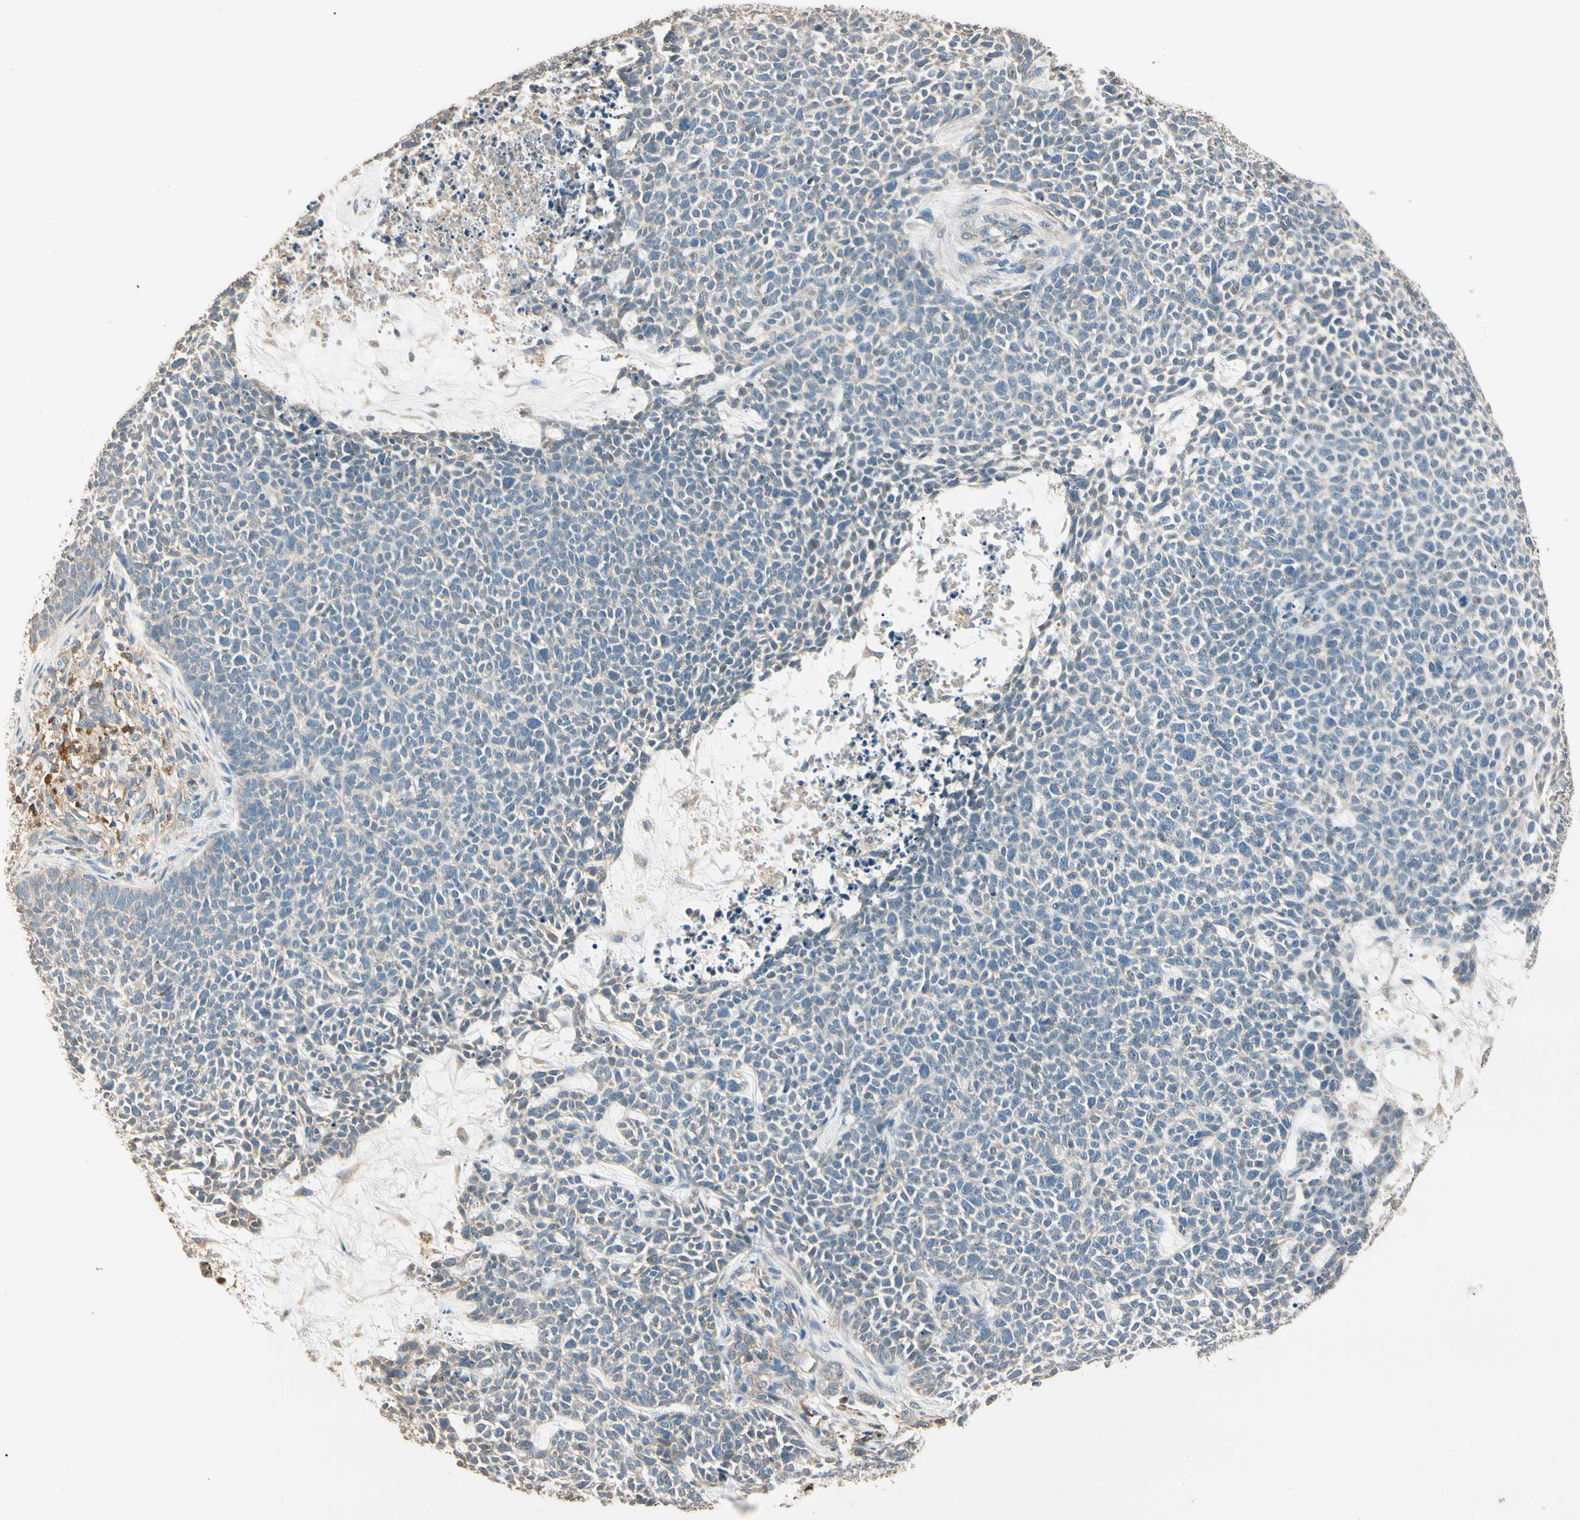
{"staining": {"intensity": "weak", "quantity": "25%-75%", "location": "cytoplasmic/membranous"}, "tissue": "skin cancer", "cell_type": "Tumor cells", "image_type": "cancer", "snomed": [{"axis": "morphology", "description": "Basal cell carcinoma"}, {"axis": "topography", "description": "Skin"}], "caption": "Protein staining by immunohistochemistry reveals weak cytoplasmic/membranous staining in approximately 25%-75% of tumor cells in skin cancer. The staining is performed using DAB brown chromogen to label protein expression. The nuclei are counter-stained blue using hematoxylin.", "gene": "CDH6", "patient": {"sex": "female", "age": 84}}